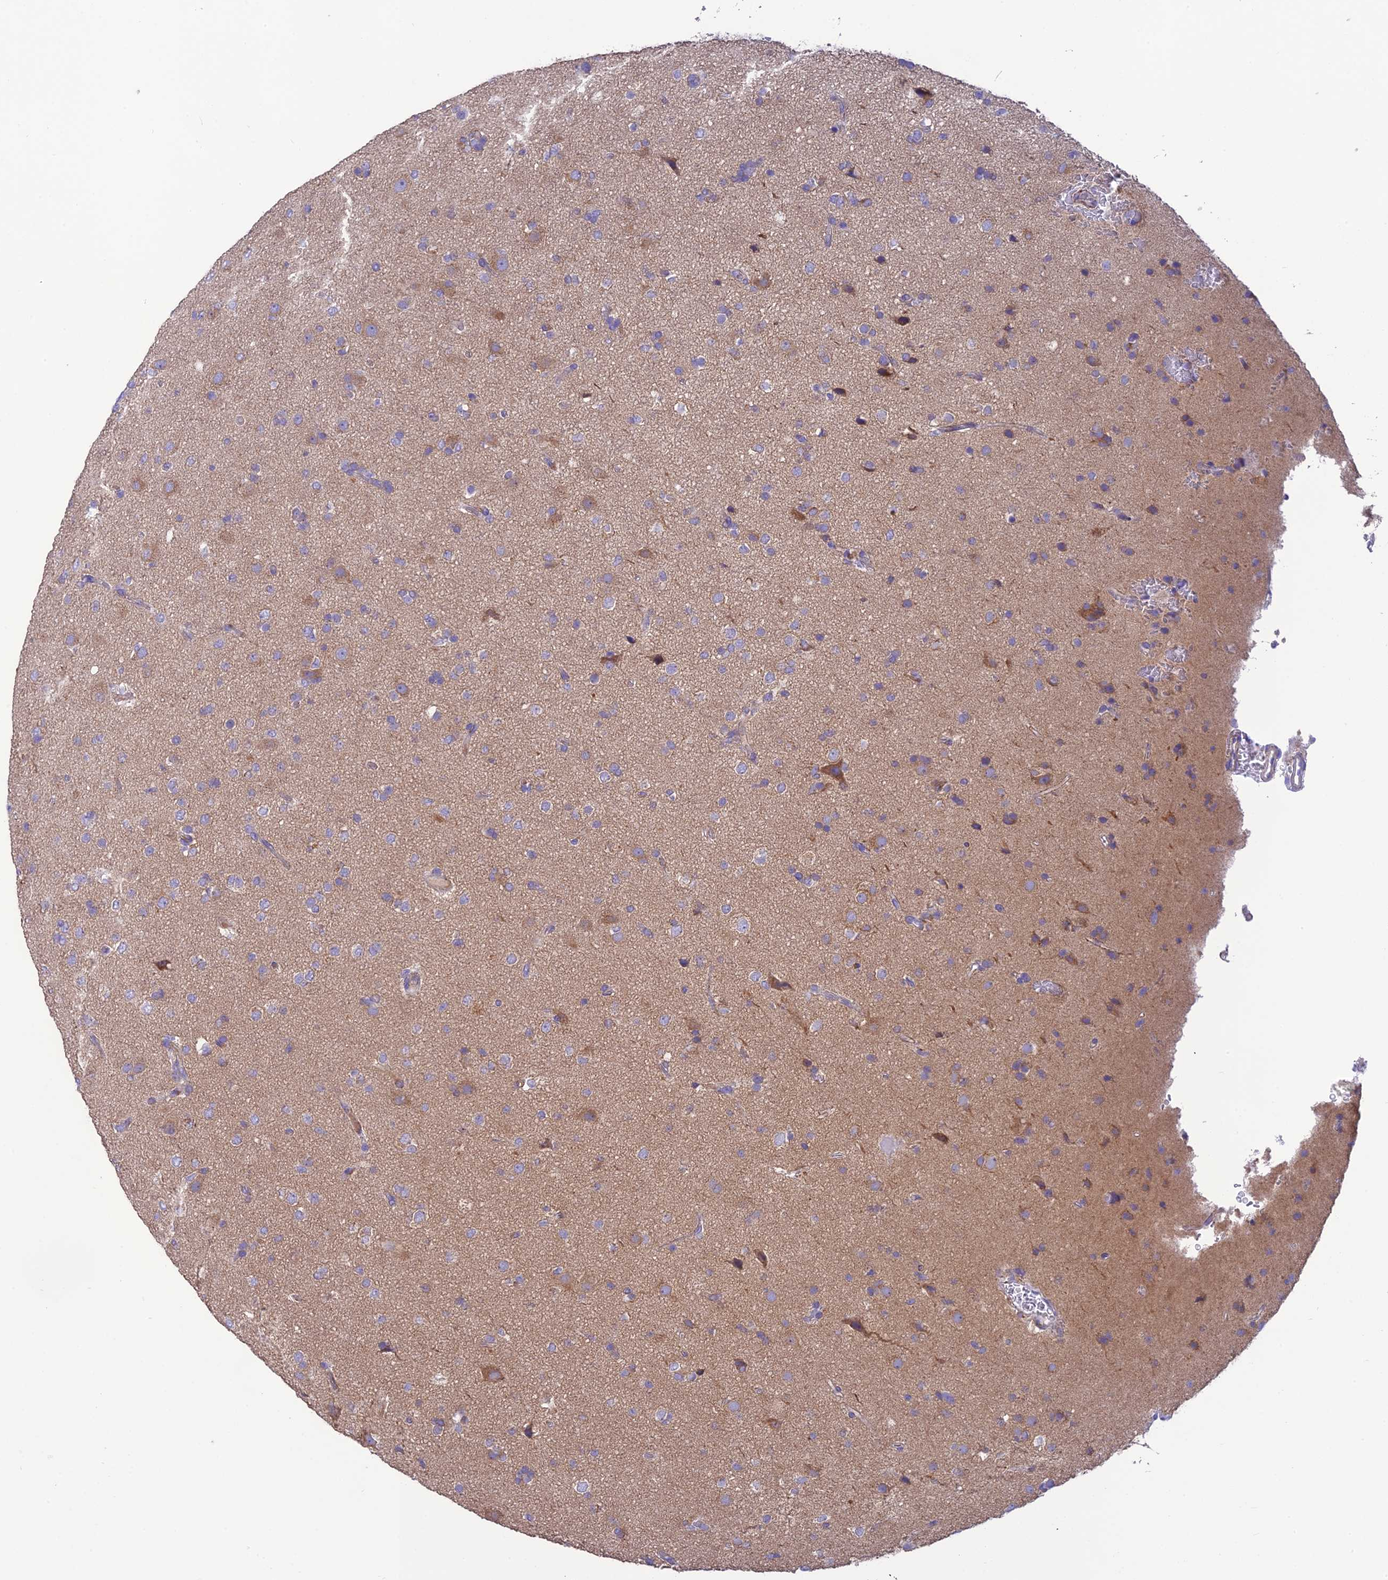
{"staining": {"intensity": "moderate", "quantity": "<25%", "location": "cytoplasmic/membranous"}, "tissue": "glioma", "cell_type": "Tumor cells", "image_type": "cancer", "snomed": [{"axis": "morphology", "description": "Glioma, malignant, Low grade"}, {"axis": "topography", "description": "Brain"}], "caption": "High-magnification brightfield microscopy of malignant low-grade glioma stained with DAB (brown) and counterstained with hematoxylin (blue). tumor cells exhibit moderate cytoplasmic/membranous positivity is present in about<25% of cells. (DAB IHC, brown staining for protein, blue staining for nuclei).", "gene": "HSD17B2", "patient": {"sex": "male", "age": 65}}